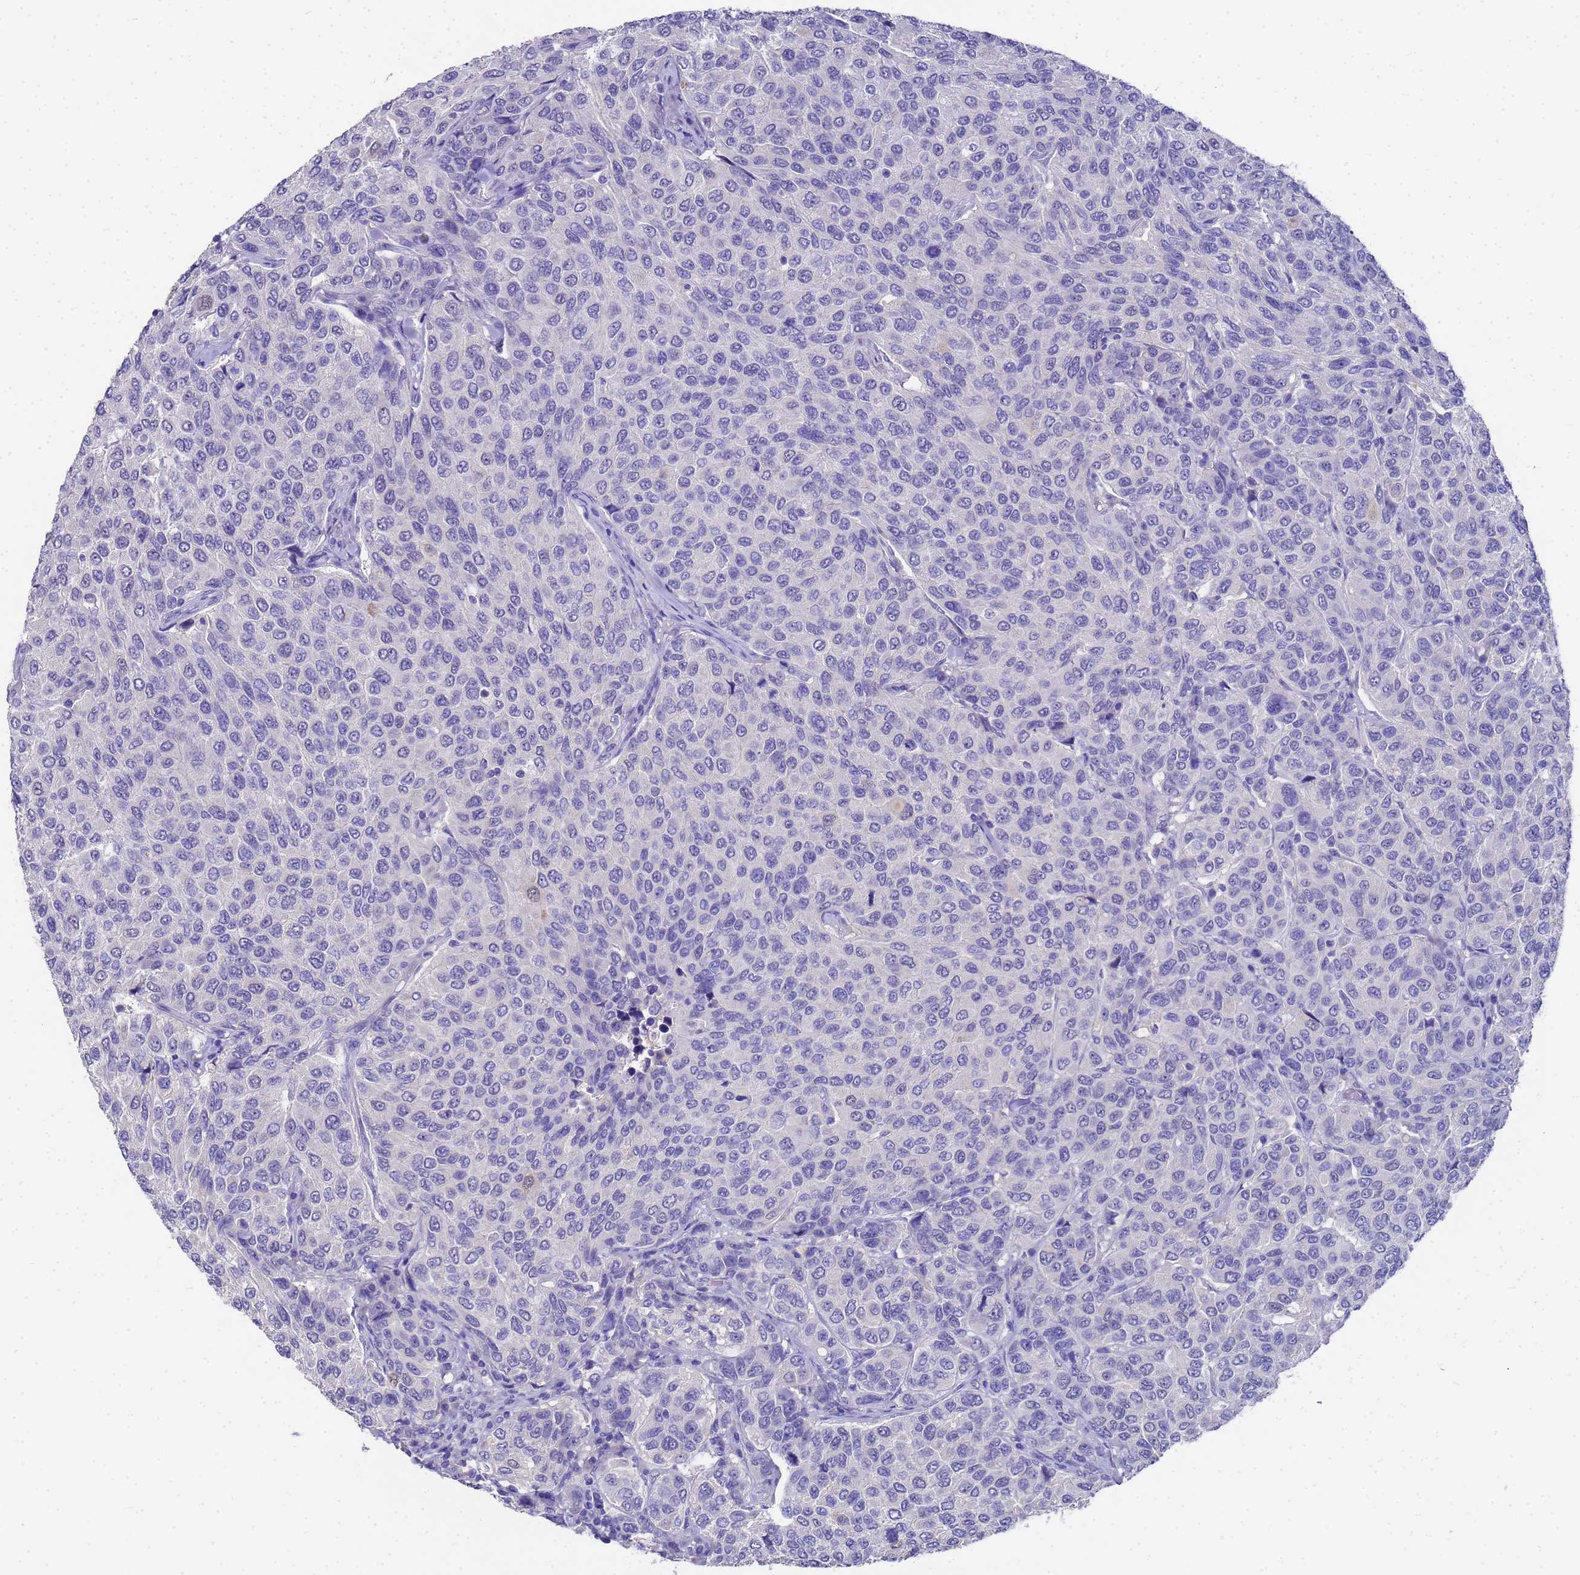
{"staining": {"intensity": "negative", "quantity": "none", "location": "none"}, "tissue": "breast cancer", "cell_type": "Tumor cells", "image_type": "cancer", "snomed": [{"axis": "morphology", "description": "Duct carcinoma"}, {"axis": "topography", "description": "Breast"}], "caption": "This is an IHC histopathology image of infiltrating ductal carcinoma (breast). There is no expression in tumor cells.", "gene": "MS4A13", "patient": {"sex": "female", "age": 55}}